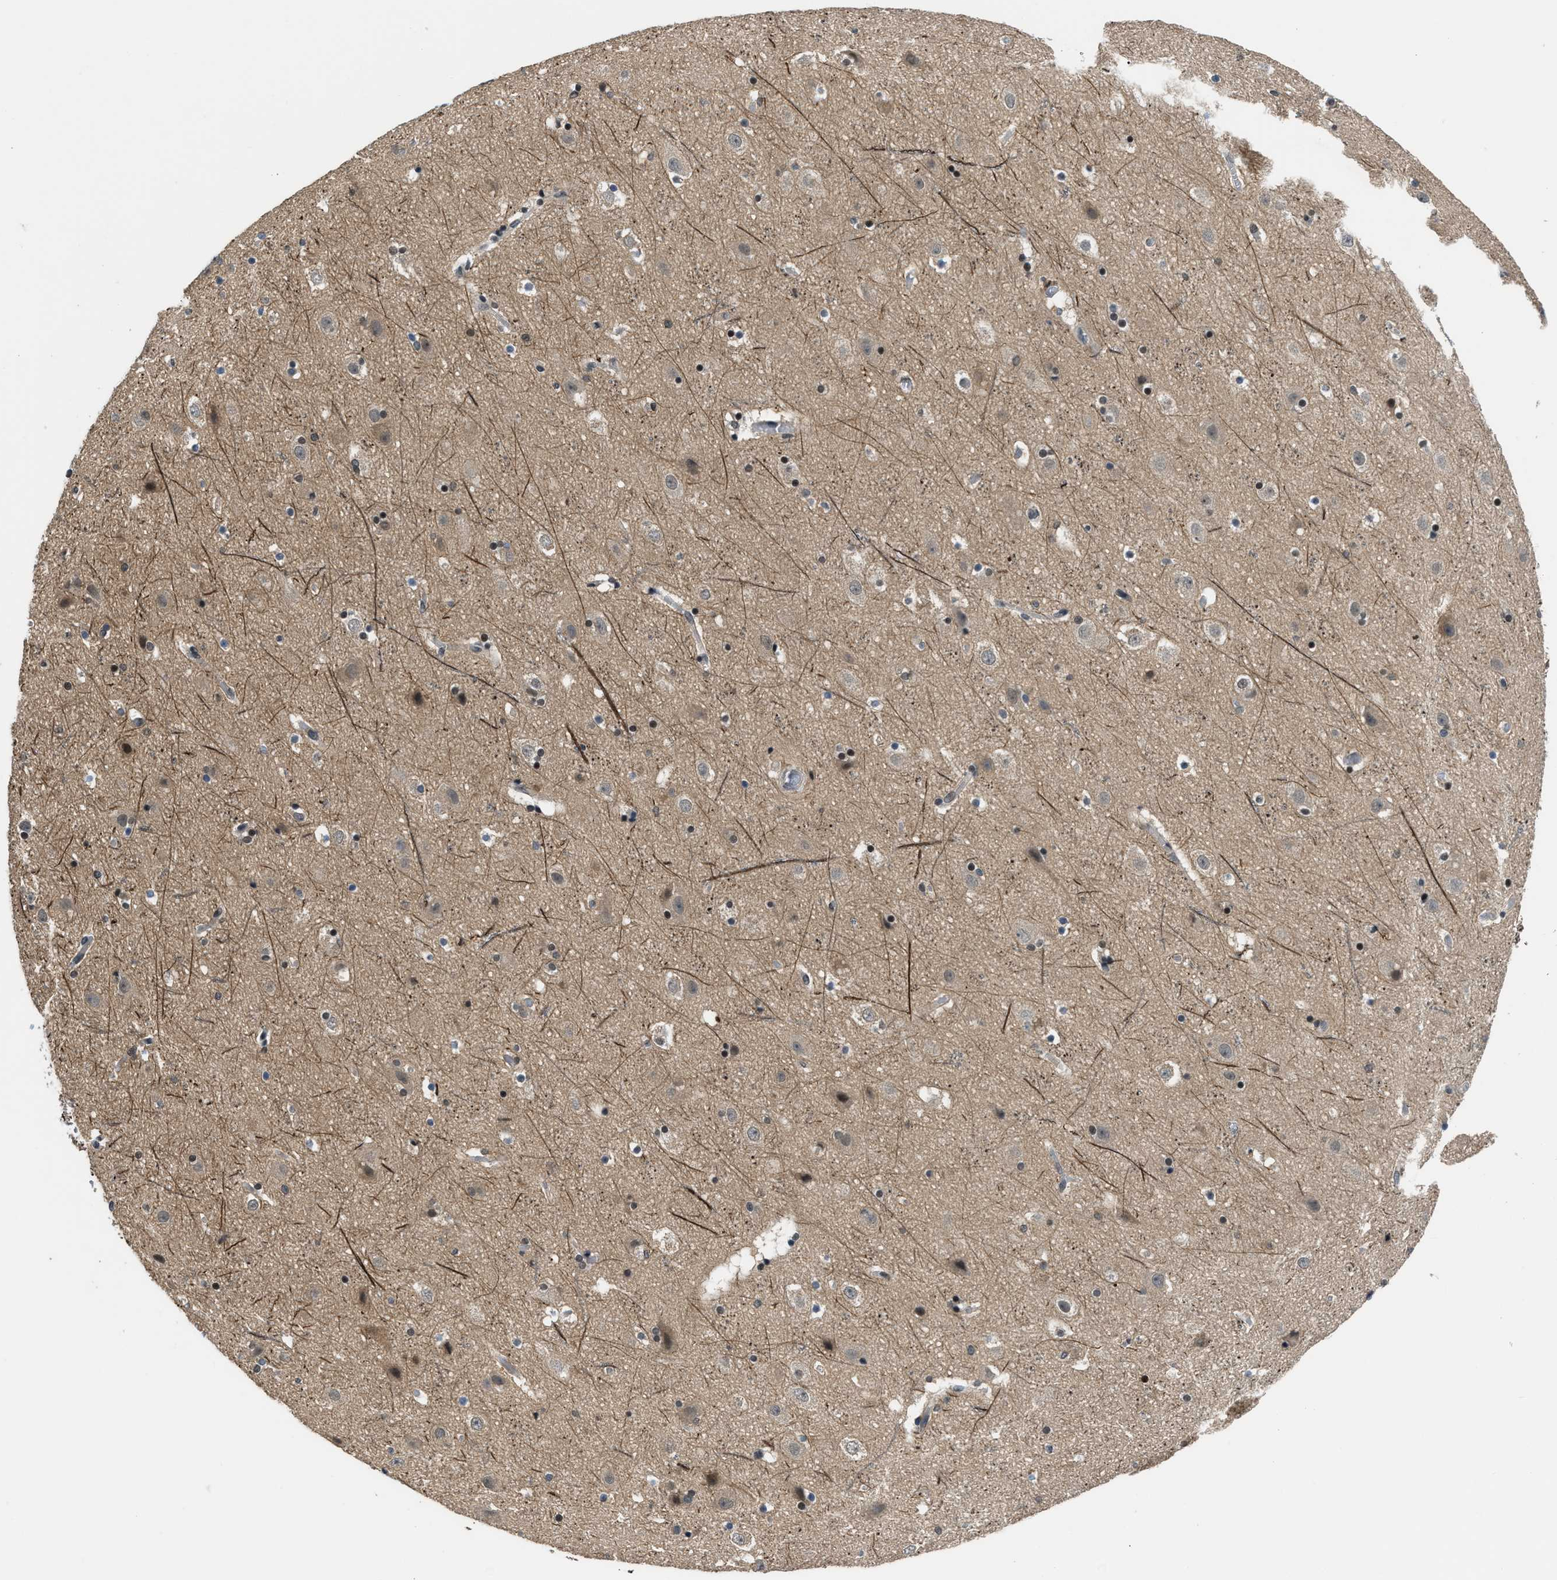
{"staining": {"intensity": "weak", "quantity": ">75%", "location": "cytoplasmic/membranous,nuclear"}, "tissue": "cerebral cortex", "cell_type": "Endothelial cells", "image_type": "normal", "snomed": [{"axis": "morphology", "description": "Normal tissue, NOS"}, {"axis": "topography", "description": "Cerebral cortex"}], "caption": "DAB immunohistochemical staining of benign cerebral cortex demonstrates weak cytoplasmic/membranous,nuclear protein expression in about >75% of endothelial cells.", "gene": "MTMR1", "patient": {"sex": "male", "age": 45}}